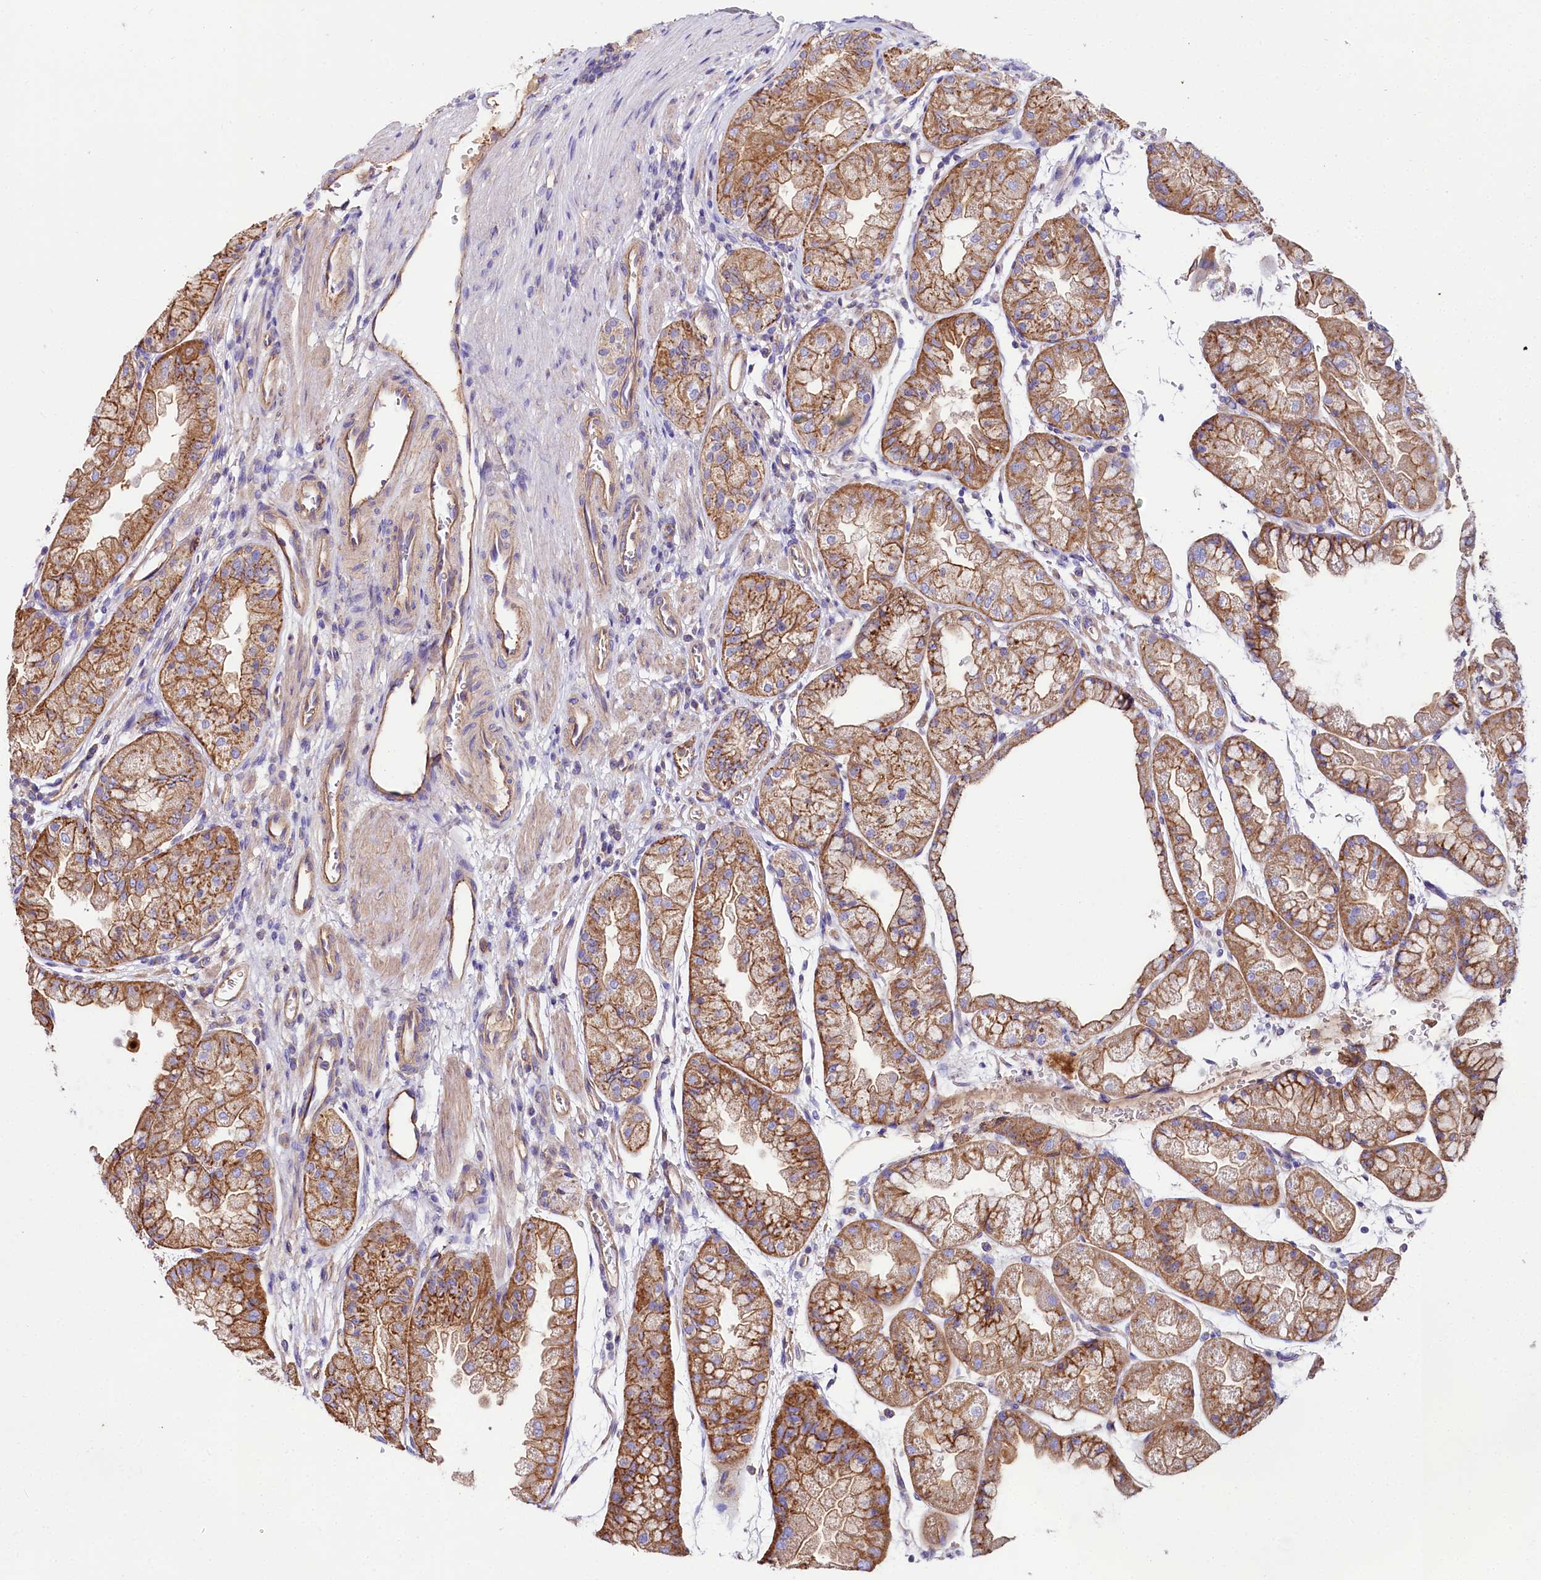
{"staining": {"intensity": "moderate", "quantity": ">75%", "location": "cytoplasmic/membranous"}, "tissue": "stomach", "cell_type": "Glandular cells", "image_type": "normal", "snomed": [{"axis": "morphology", "description": "Normal tissue, NOS"}, {"axis": "topography", "description": "Stomach, upper"}], "caption": "The micrograph displays a brown stain indicating the presence of a protein in the cytoplasmic/membranous of glandular cells in stomach. (IHC, brightfield microscopy, high magnification).", "gene": "FCHSD2", "patient": {"sex": "male", "age": 47}}